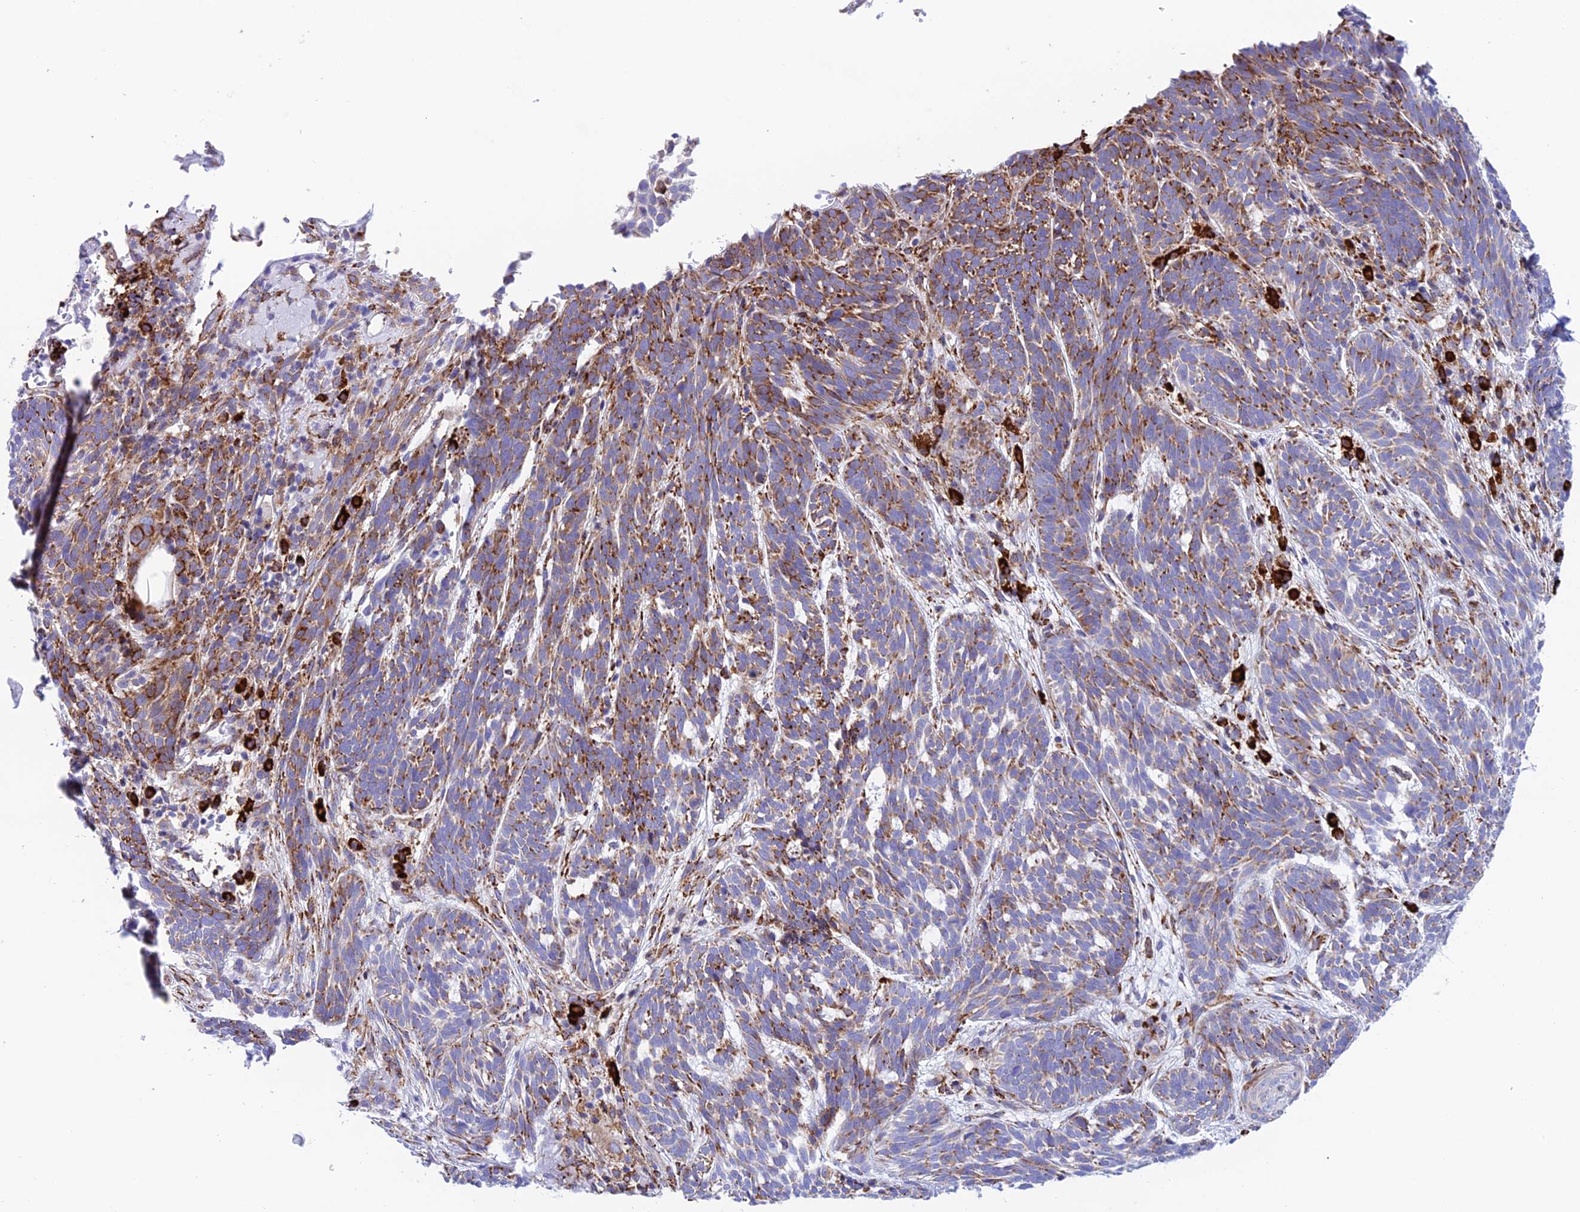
{"staining": {"intensity": "moderate", "quantity": "25%-75%", "location": "cytoplasmic/membranous"}, "tissue": "skin cancer", "cell_type": "Tumor cells", "image_type": "cancer", "snomed": [{"axis": "morphology", "description": "Basal cell carcinoma"}, {"axis": "topography", "description": "Skin"}], "caption": "Brown immunohistochemical staining in human skin cancer demonstrates moderate cytoplasmic/membranous staining in about 25%-75% of tumor cells.", "gene": "TUBGCP6", "patient": {"sex": "male", "age": 71}}